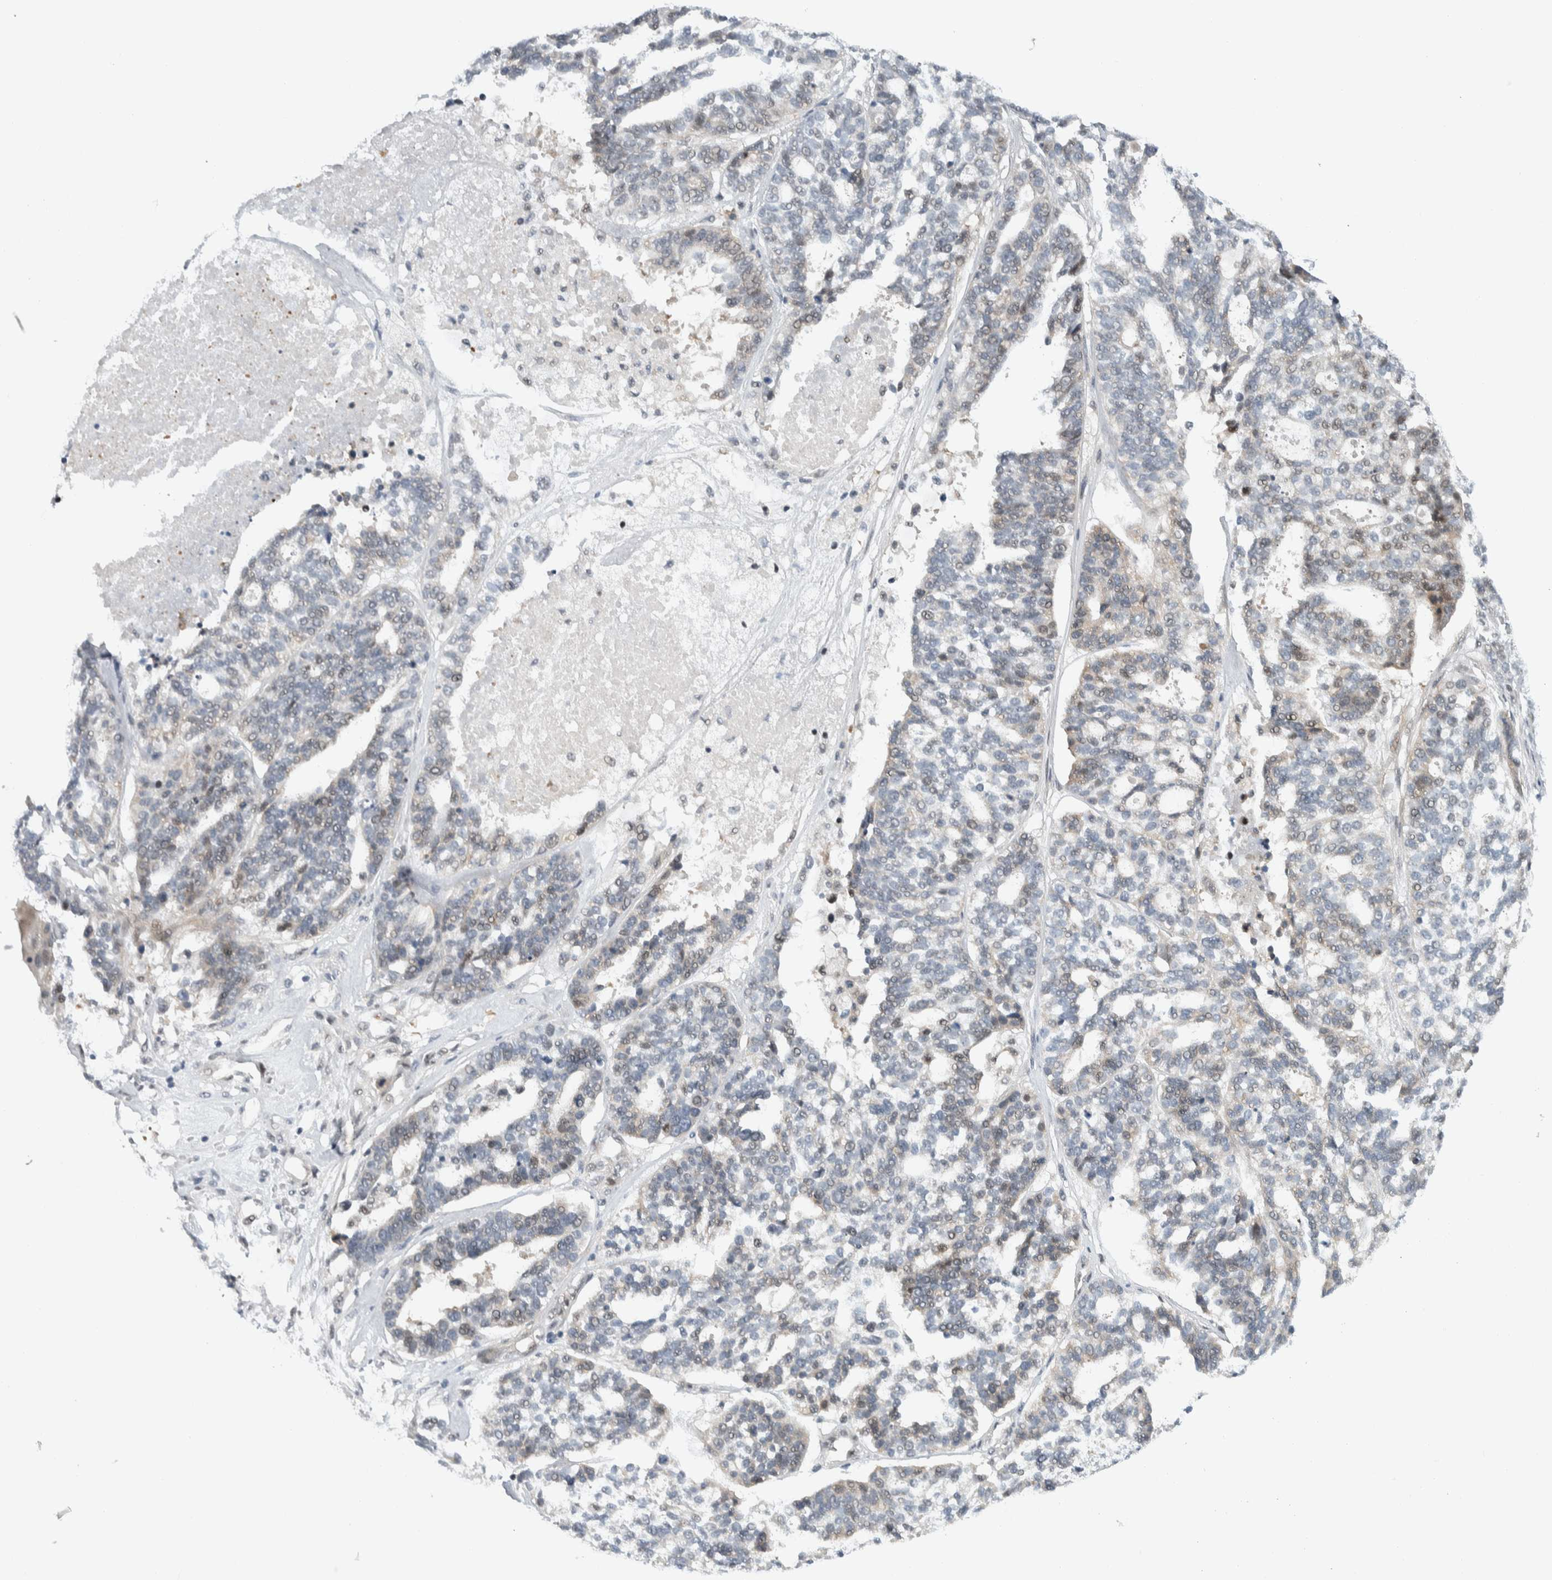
{"staining": {"intensity": "weak", "quantity": "<25%", "location": "cytoplasmic/membranous,nuclear"}, "tissue": "ovarian cancer", "cell_type": "Tumor cells", "image_type": "cancer", "snomed": [{"axis": "morphology", "description": "Cystadenocarcinoma, serous, NOS"}, {"axis": "topography", "description": "Ovary"}], "caption": "Human ovarian cancer (serous cystadenocarcinoma) stained for a protein using immunohistochemistry displays no expression in tumor cells.", "gene": "NCR3LG1", "patient": {"sex": "female", "age": 59}}